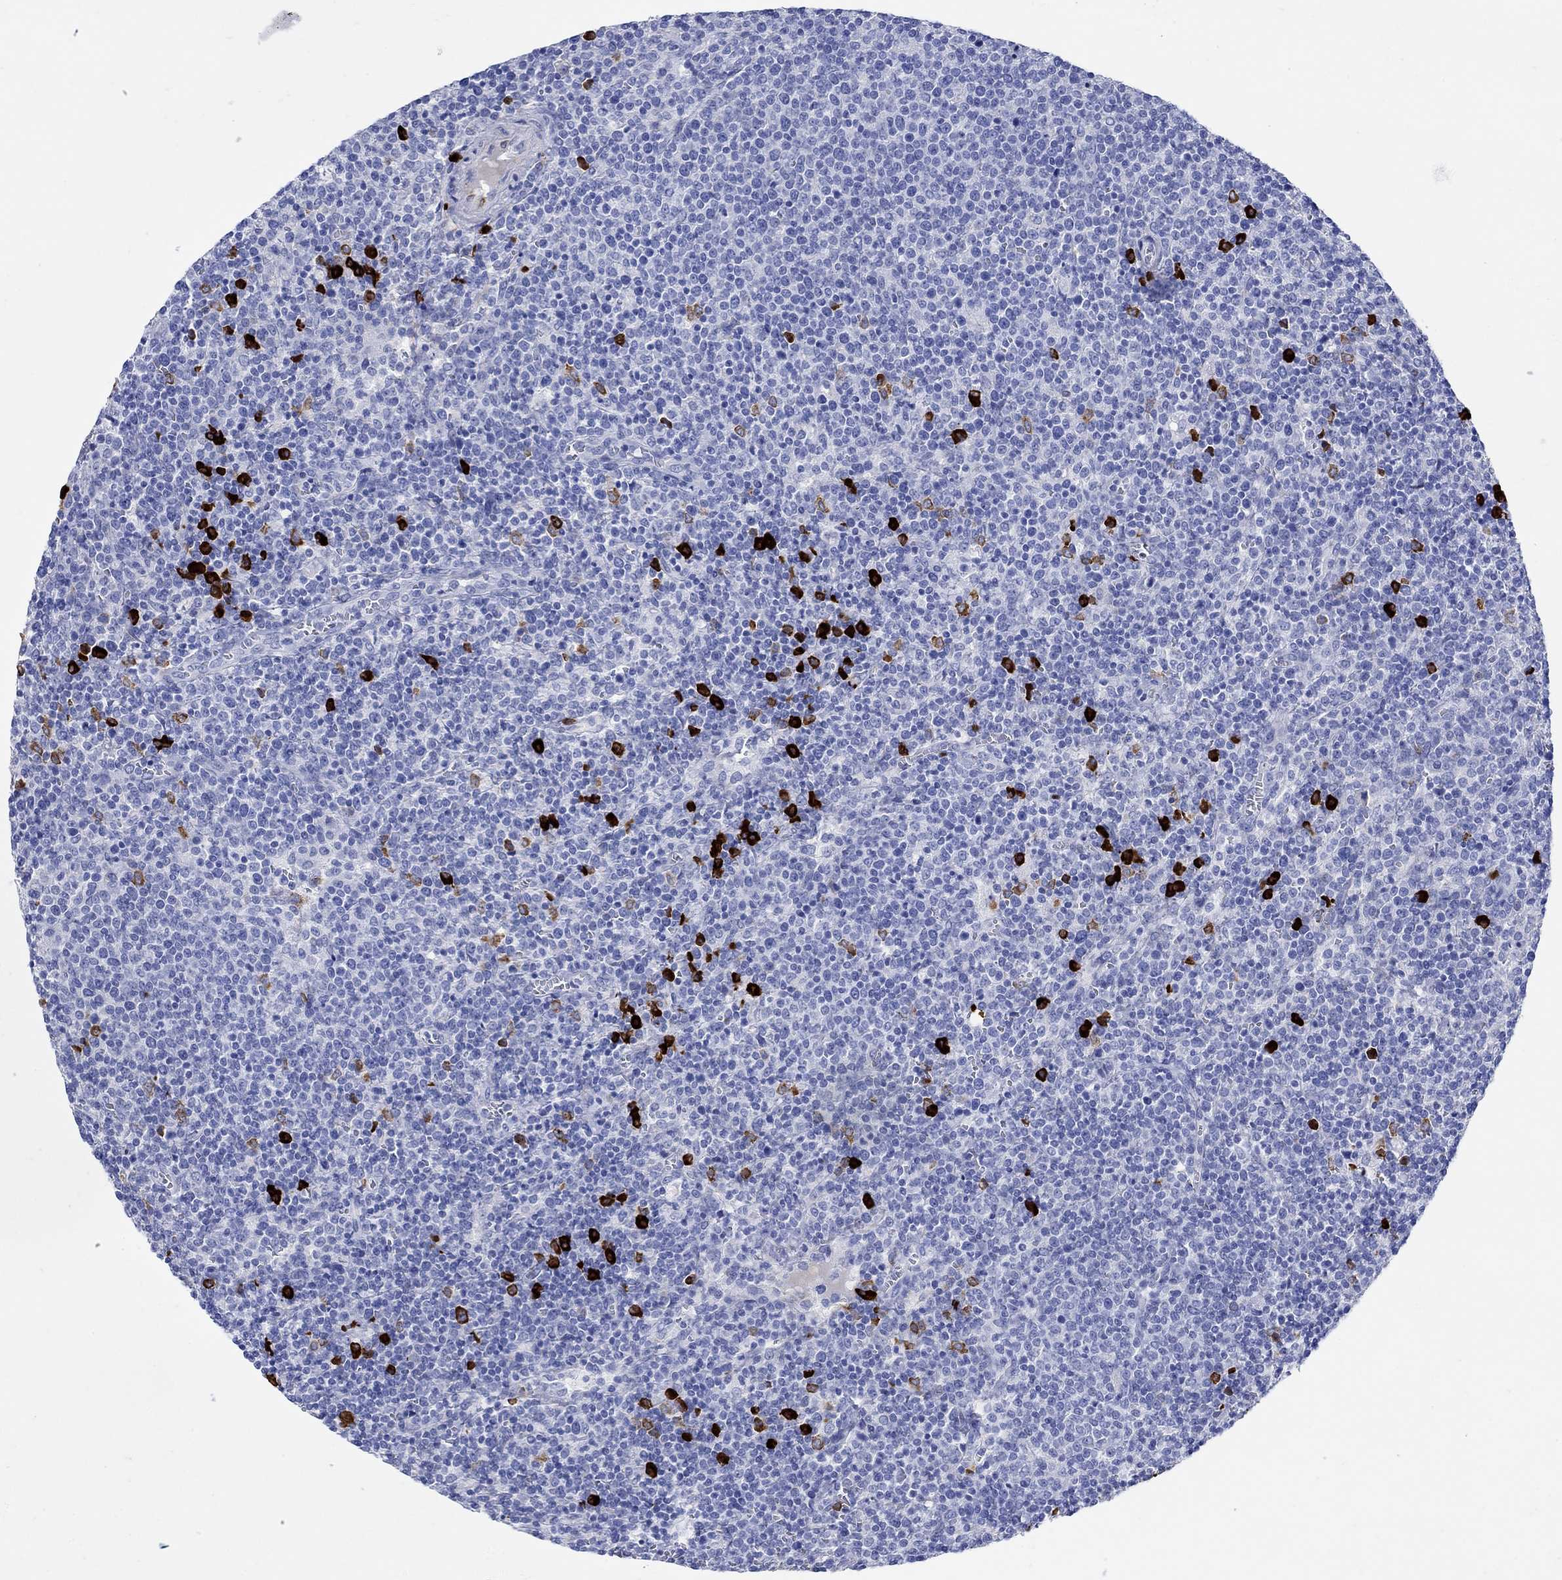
{"staining": {"intensity": "negative", "quantity": "none", "location": "none"}, "tissue": "lymphoma", "cell_type": "Tumor cells", "image_type": "cancer", "snomed": [{"axis": "morphology", "description": "Malignant lymphoma, non-Hodgkin's type, High grade"}, {"axis": "topography", "description": "Lymph node"}], "caption": "The photomicrograph demonstrates no staining of tumor cells in high-grade malignant lymphoma, non-Hodgkin's type. (DAB (3,3'-diaminobenzidine) immunohistochemistry visualized using brightfield microscopy, high magnification).", "gene": "P2RY6", "patient": {"sex": "male", "age": 61}}